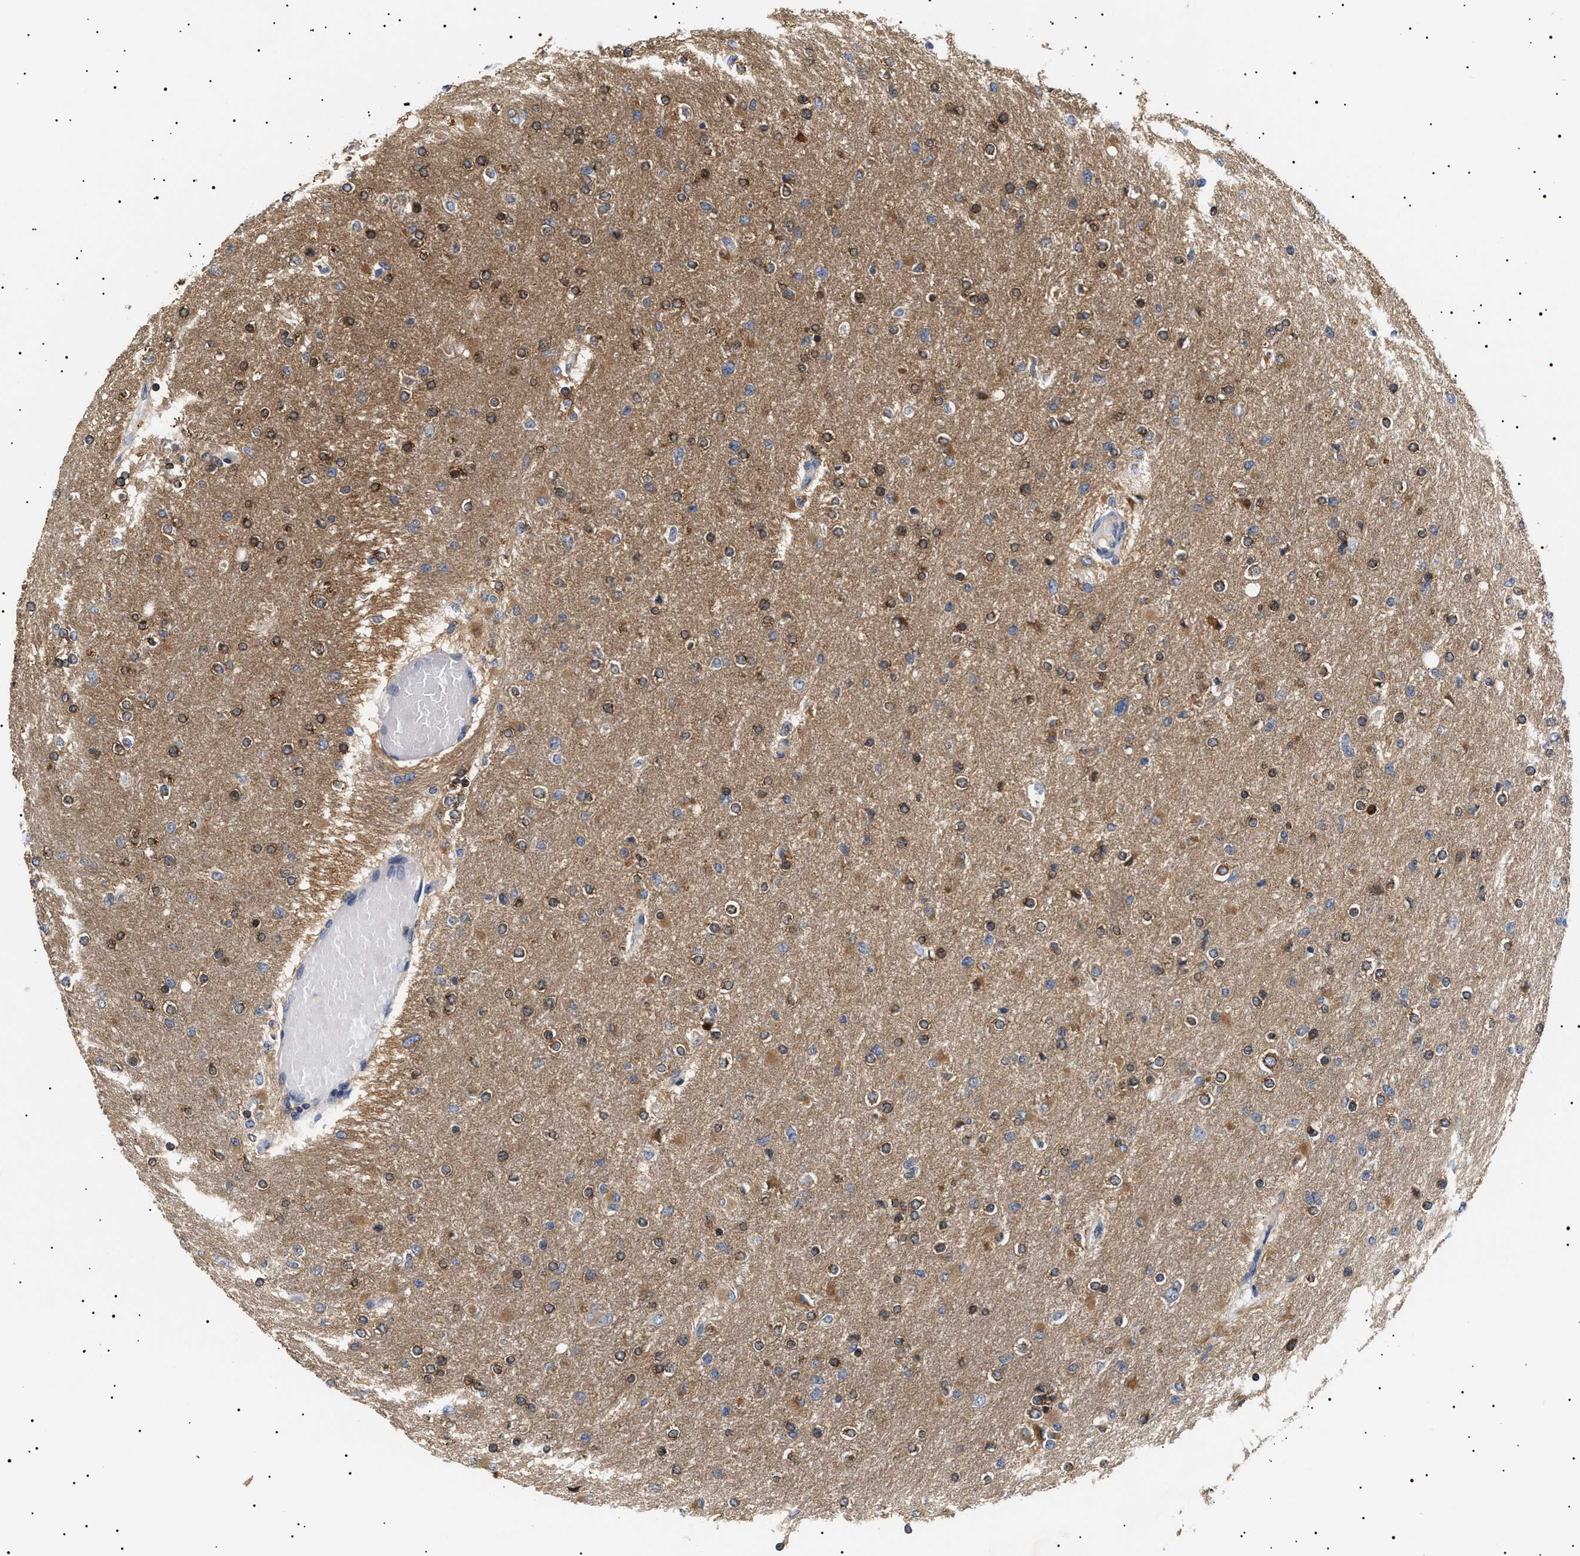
{"staining": {"intensity": "moderate", "quantity": "25%-75%", "location": "cytoplasmic/membranous"}, "tissue": "glioma", "cell_type": "Tumor cells", "image_type": "cancer", "snomed": [{"axis": "morphology", "description": "Glioma, malignant, High grade"}, {"axis": "topography", "description": "Cerebral cortex"}], "caption": "Brown immunohistochemical staining in high-grade glioma (malignant) exhibits moderate cytoplasmic/membranous positivity in about 25%-75% of tumor cells. Immunohistochemistry stains the protein in brown and the nuclei are stained blue.", "gene": "KRBA1", "patient": {"sex": "female", "age": 36}}